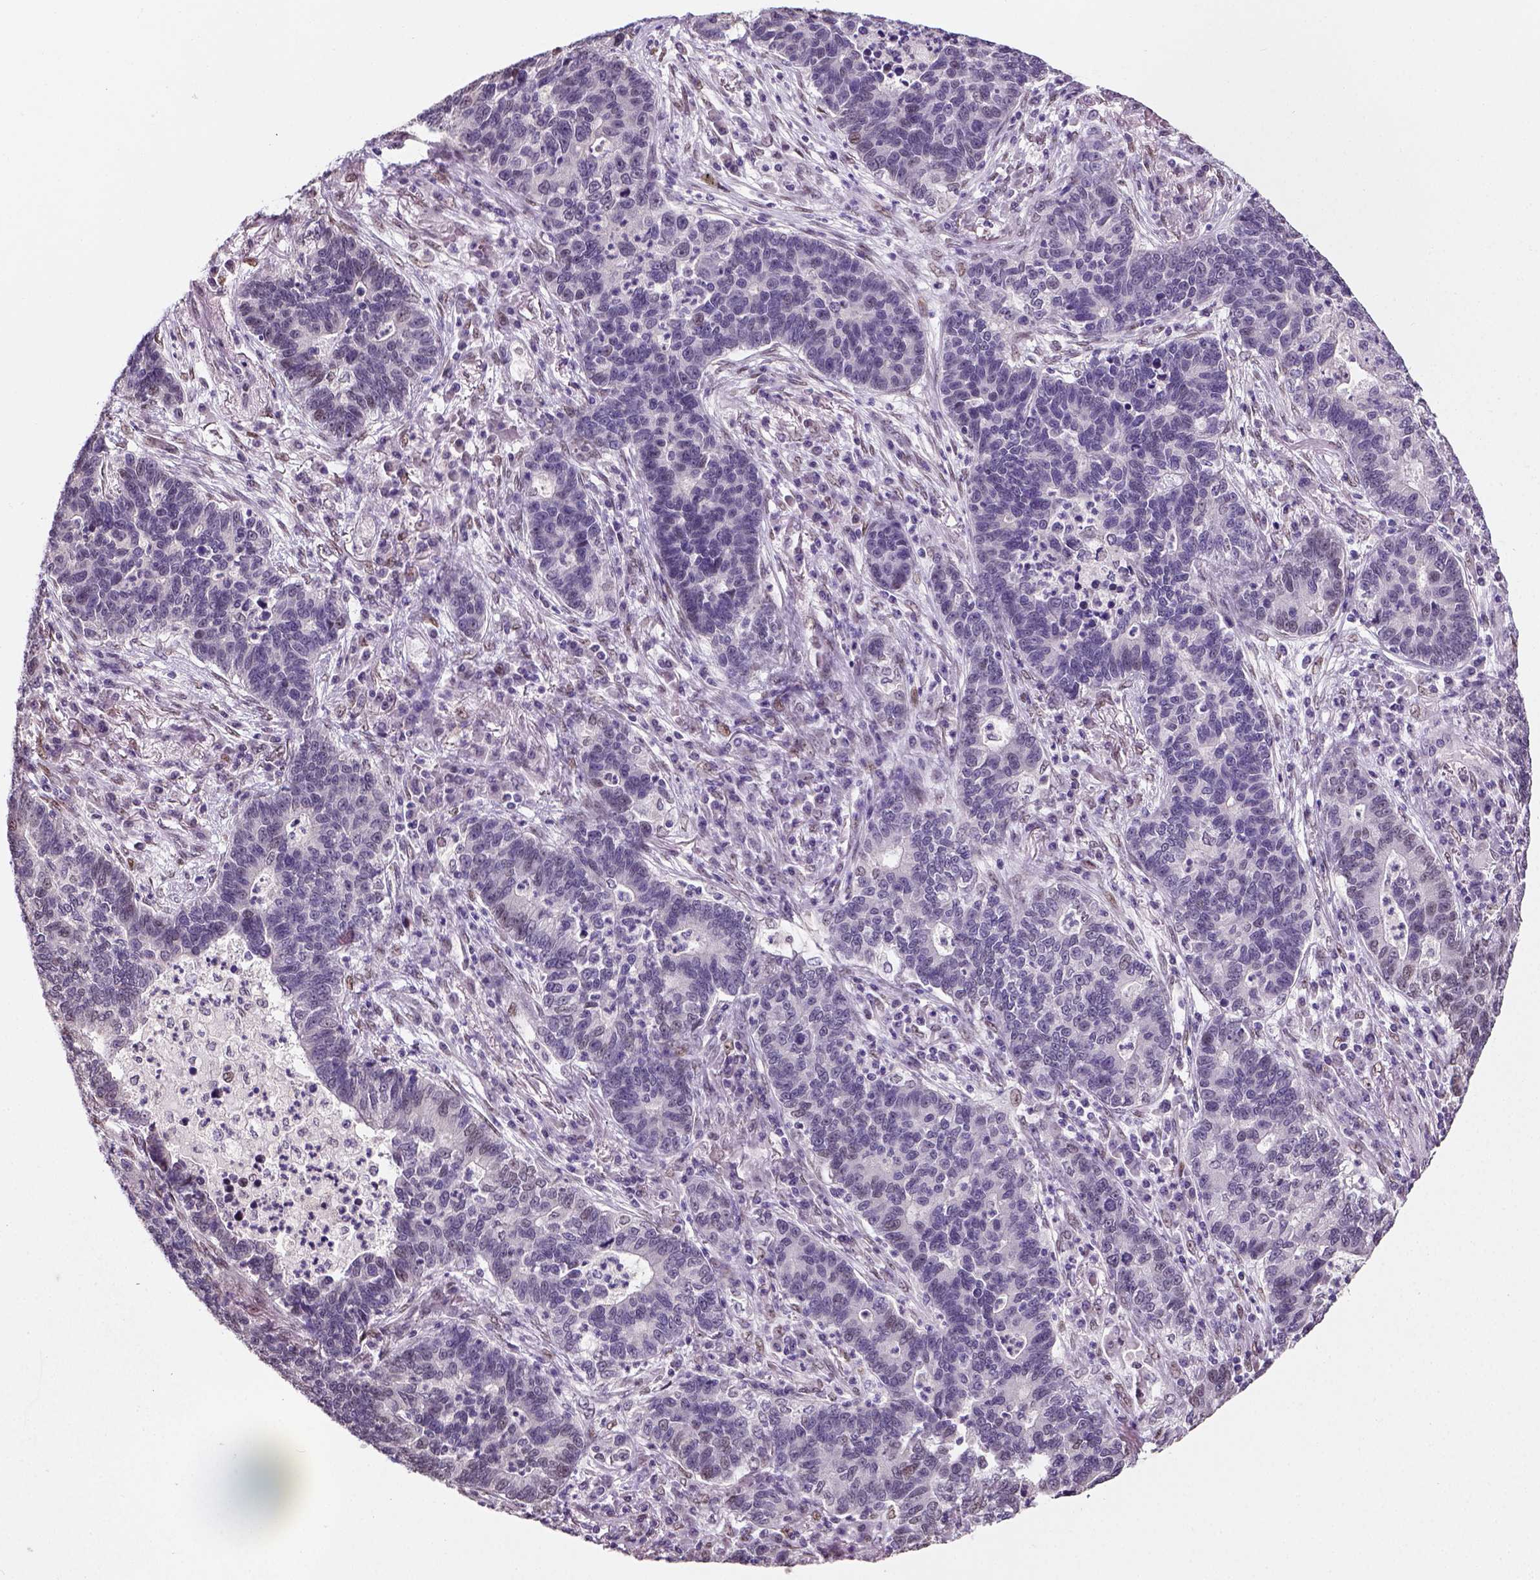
{"staining": {"intensity": "negative", "quantity": "none", "location": "none"}, "tissue": "lung cancer", "cell_type": "Tumor cells", "image_type": "cancer", "snomed": [{"axis": "morphology", "description": "Adenocarcinoma, NOS"}, {"axis": "topography", "description": "Lung"}], "caption": "A micrograph of human lung cancer (adenocarcinoma) is negative for staining in tumor cells.", "gene": "C1orf112", "patient": {"sex": "female", "age": 57}}